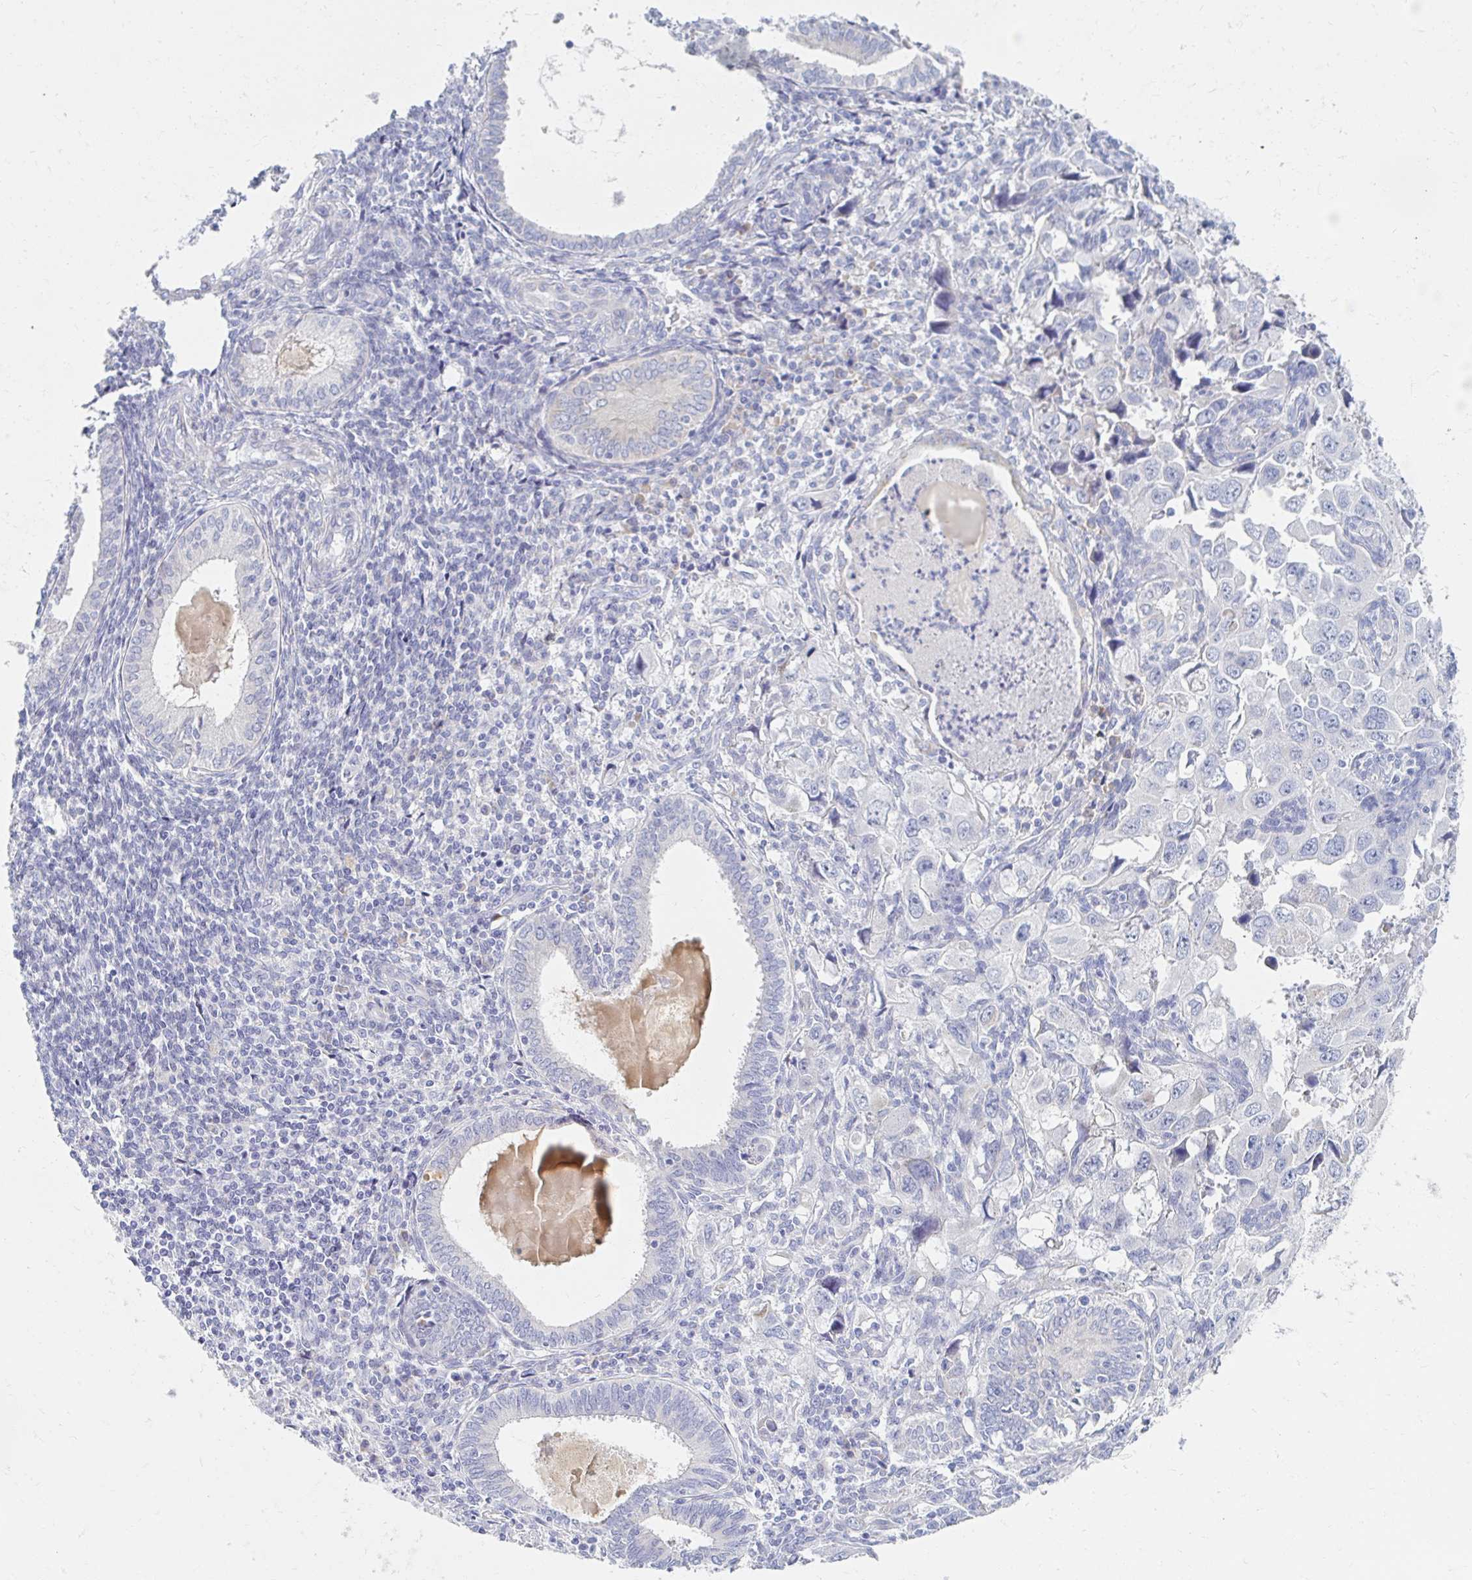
{"staining": {"intensity": "negative", "quantity": "none", "location": "none"}, "tissue": "endometrial cancer", "cell_type": "Tumor cells", "image_type": "cancer", "snomed": [{"axis": "morphology", "description": "Adenocarcinoma, NOS"}, {"axis": "topography", "description": "Uterus"}], "caption": "Immunohistochemical staining of human endometrial cancer exhibits no significant staining in tumor cells.", "gene": "MYLK2", "patient": {"sex": "female", "age": 62}}